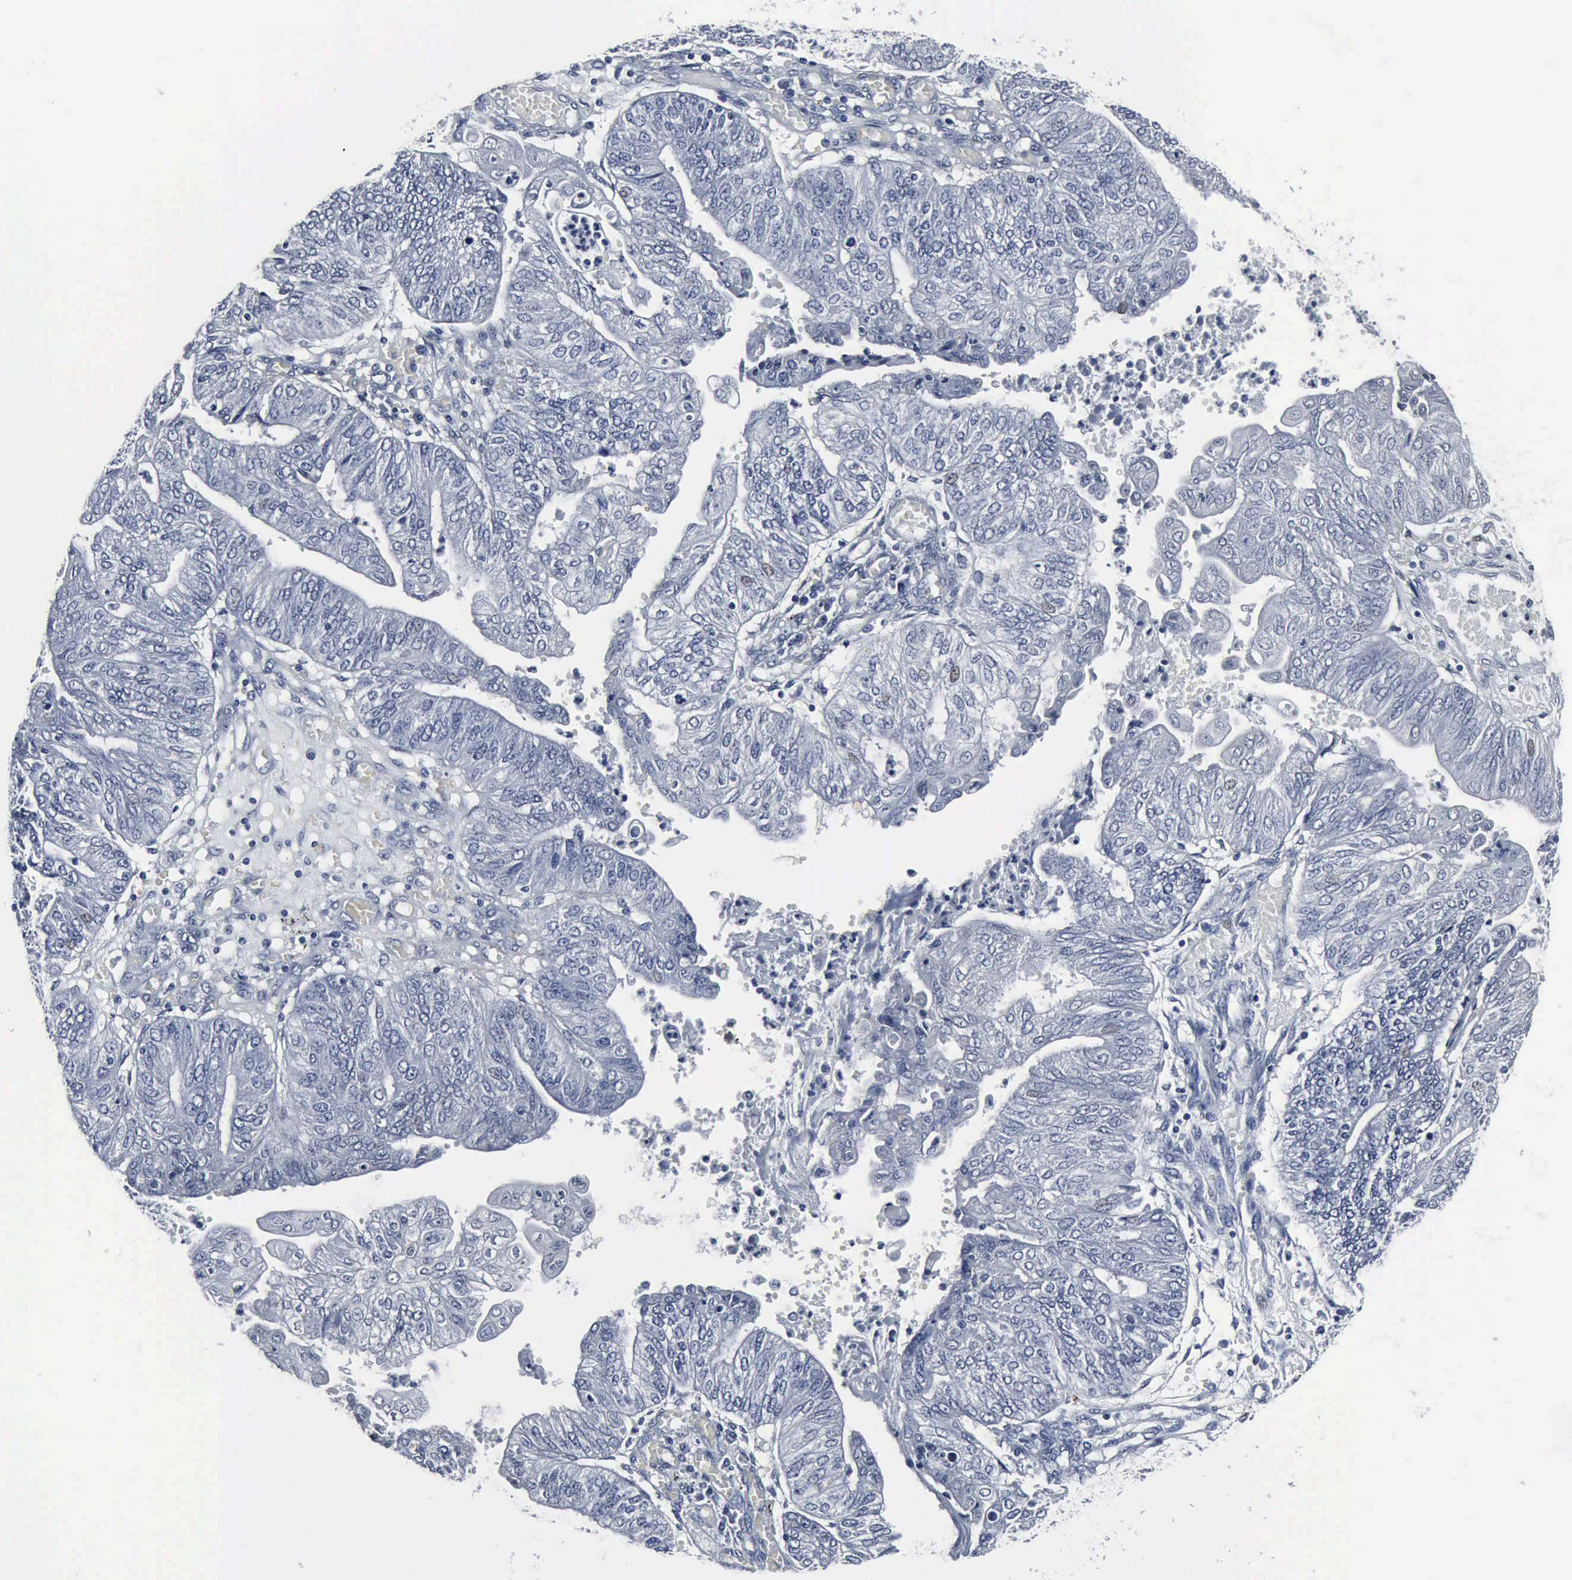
{"staining": {"intensity": "negative", "quantity": "none", "location": "none"}, "tissue": "endometrial cancer", "cell_type": "Tumor cells", "image_type": "cancer", "snomed": [{"axis": "morphology", "description": "Adenocarcinoma, NOS"}, {"axis": "topography", "description": "Endometrium"}], "caption": "Tumor cells are negative for brown protein staining in endometrial cancer. The staining is performed using DAB (3,3'-diaminobenzidine) brown chromogen with nuclei counter-stained in using hematoxylin.", "gene": "SNAP25", "patient": {"sex": "female", "age": 59}}